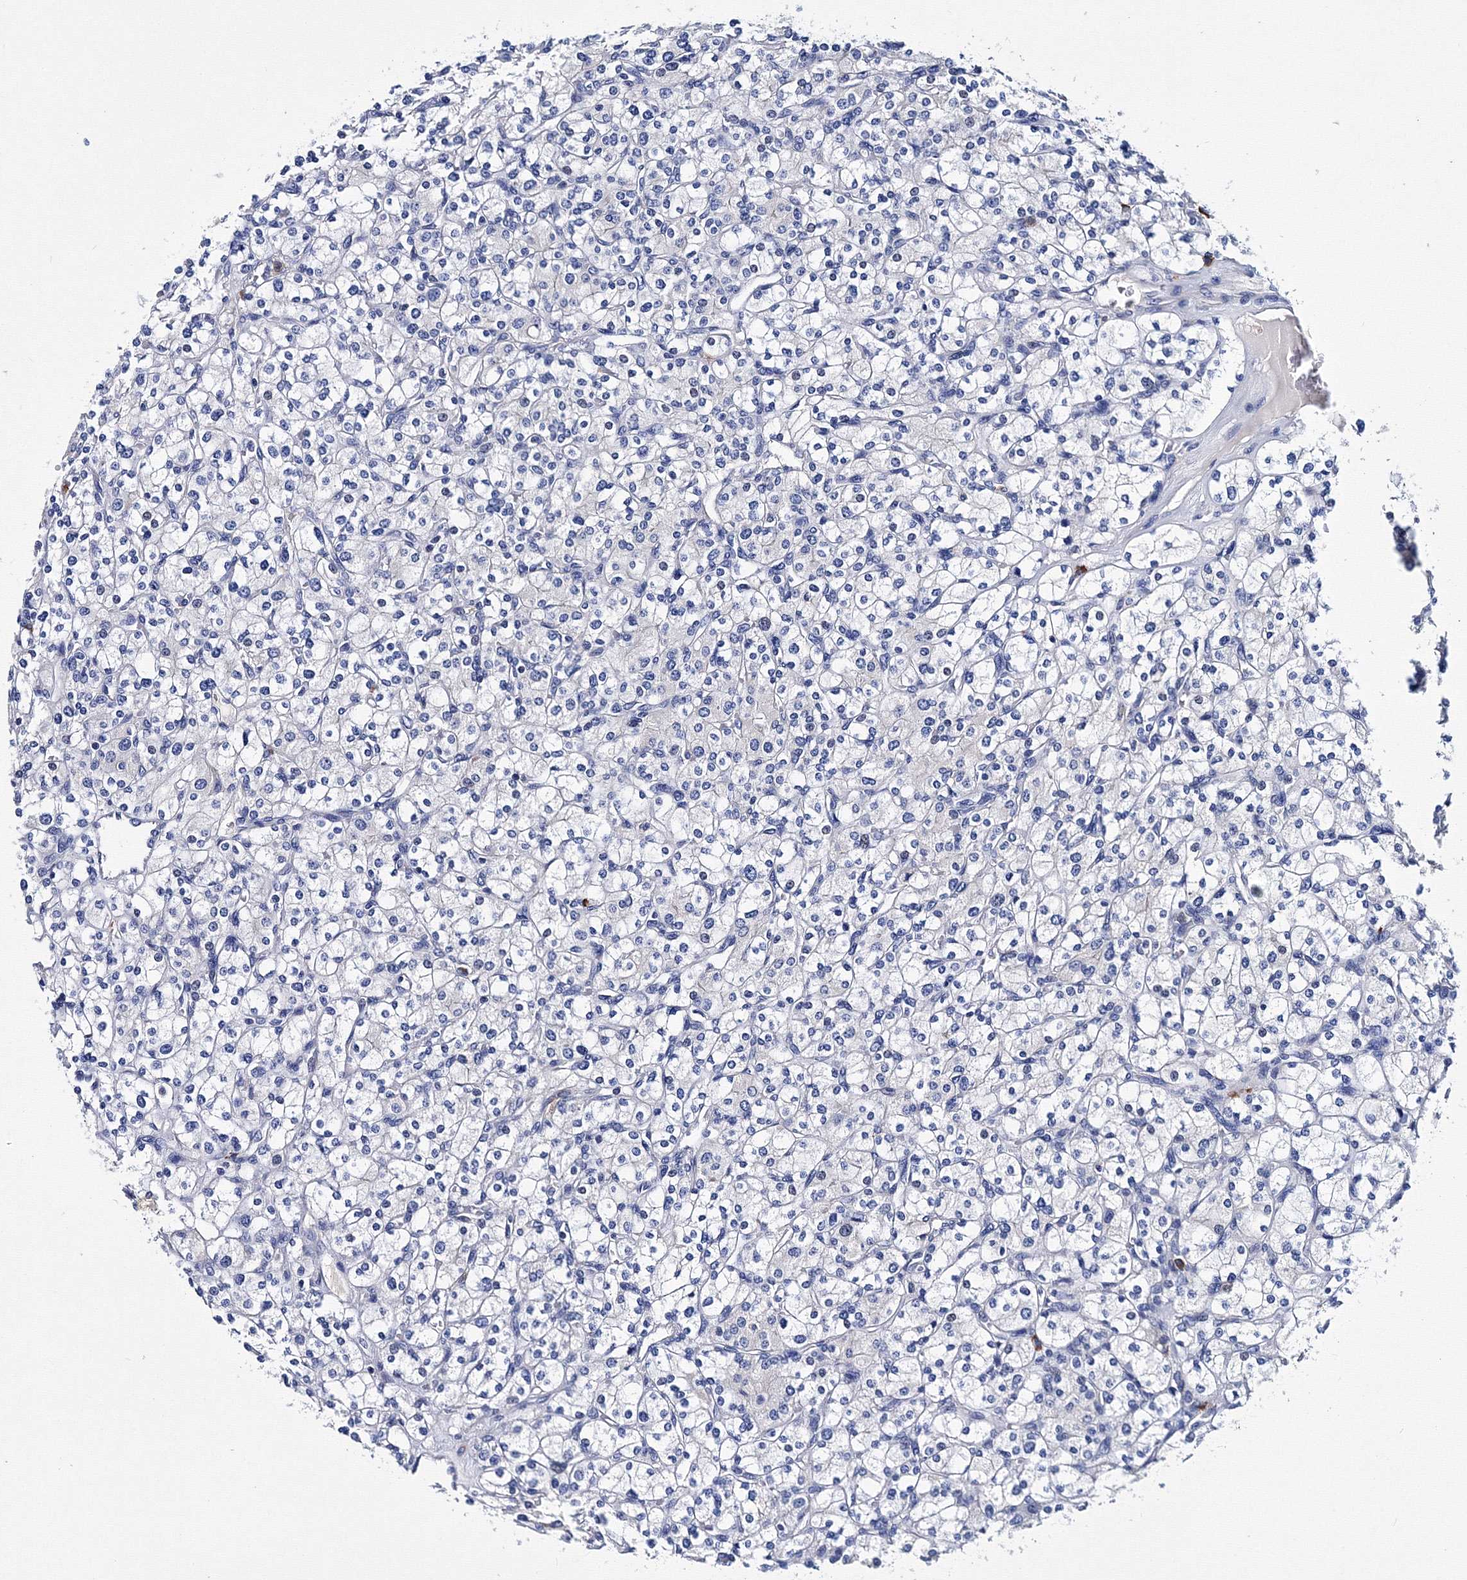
{"staining": {"intensity": "negative", "quantity": "none", "location": "none"}, "tissue": "renal cancer", "cell_type": "Tumor cells", "image_type": "cancer", "snomed": [{"axis": "morphology", "description": "Adenocarcinoma, NOS"}, {"axis": "topography", "description": "Kidney"}], "caption": "Immunohistochemistry (IHC) photomicrograph of adenocarcinoma (renal) stained for a protein (brown), which exhibits no positivity in tumor cells.", "gene": "TRPM2", "patient": {"sex": "male", "age": 77}}